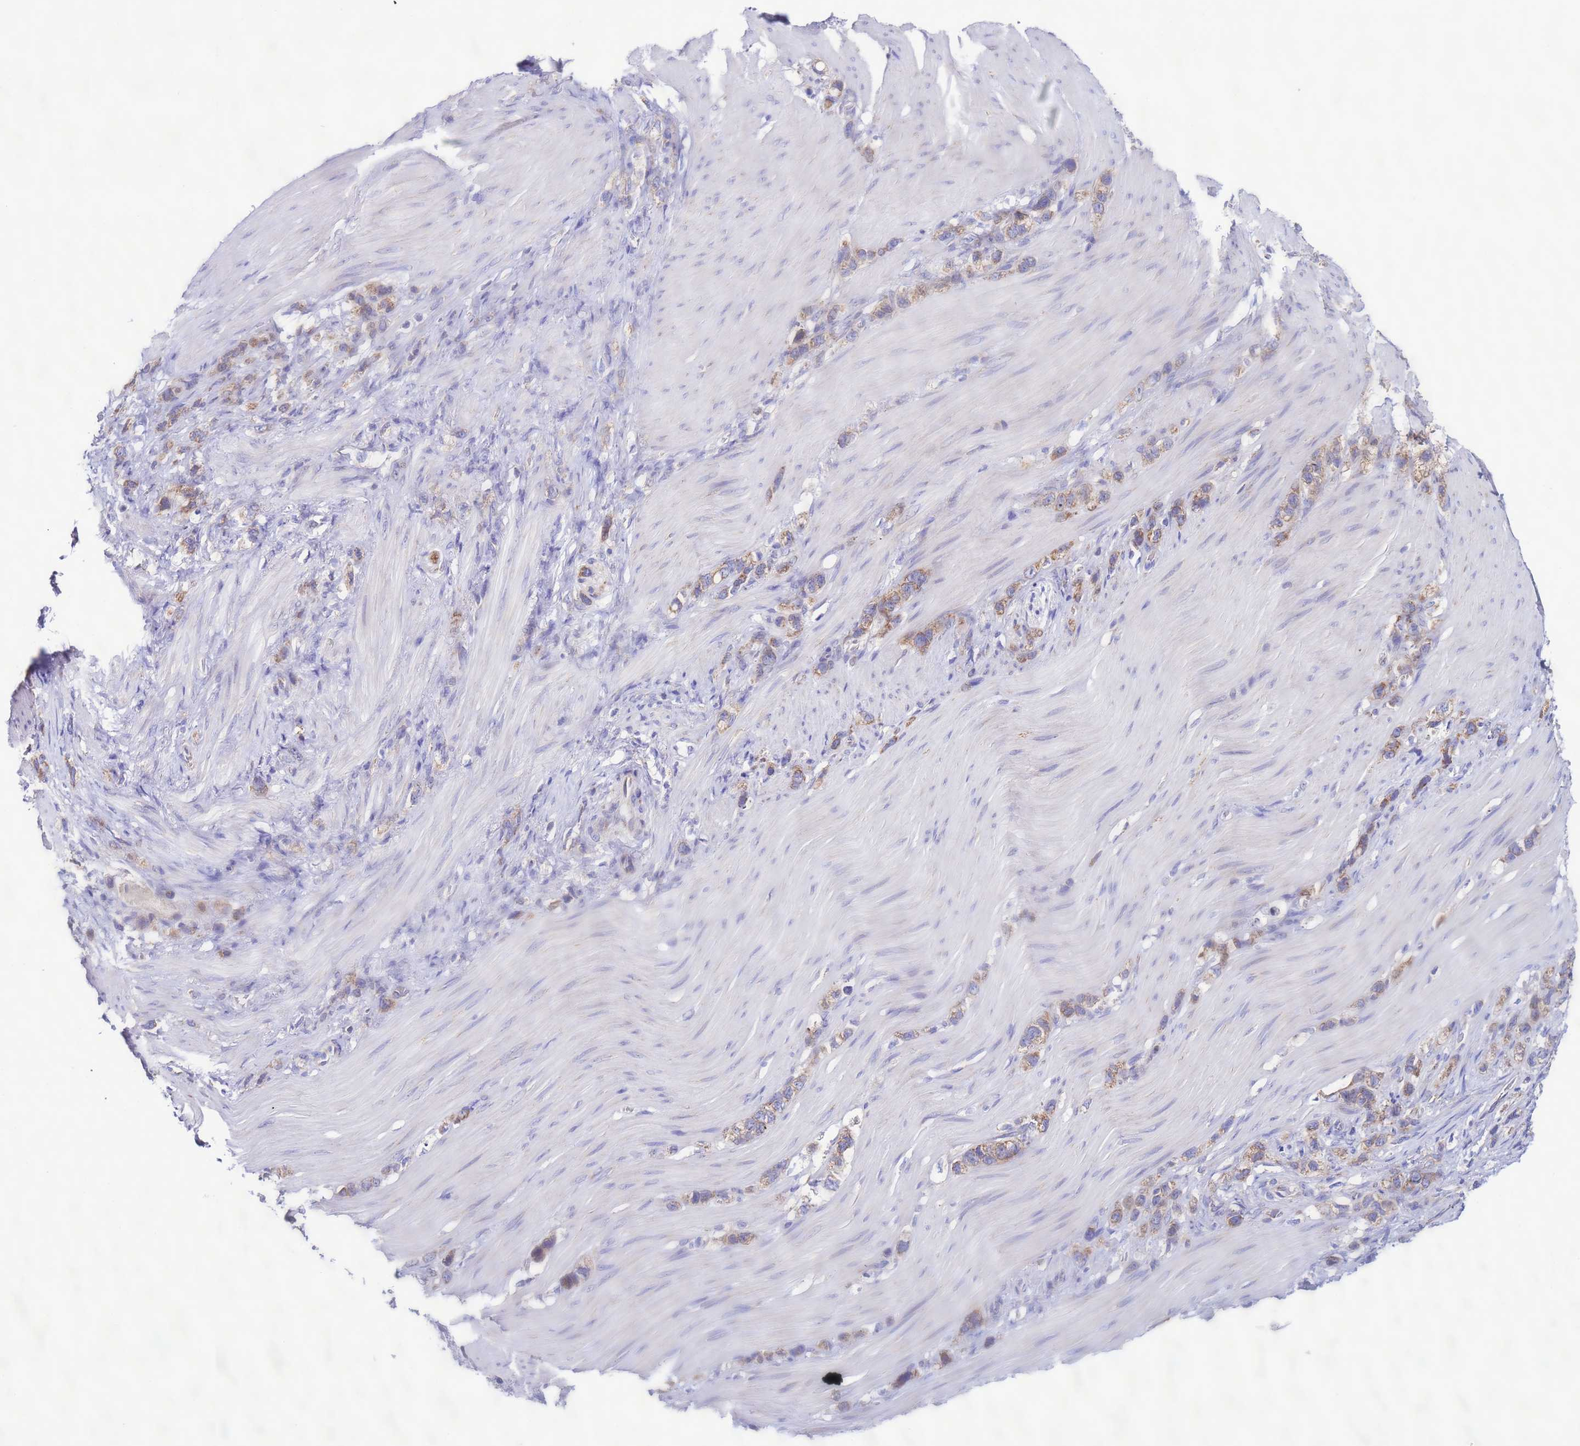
{"staining": {"intensity": "moderate", "quantity": "25%-75%", "location": "cytoplasmic/membranous"}, "tissue": "stomach cancer", "cell_type": "Tumor cells", "image_type": "cancer", "snomed": [{"axis": "morphology", "description": "Adenocarcinoma, NOS"}, {"axis": "topography", "description": "Stomach"}], "caption": "The micrograph displays staining of stomach cancer (adenocarcinoma), revealing moderate cytoplasmic/membranous protein staining (brown color) within tumor cells. (IHC, brightfield microscopy, high magnification).", "gene": "AHI1", "patient": {"sex": "female", "age": 65}}